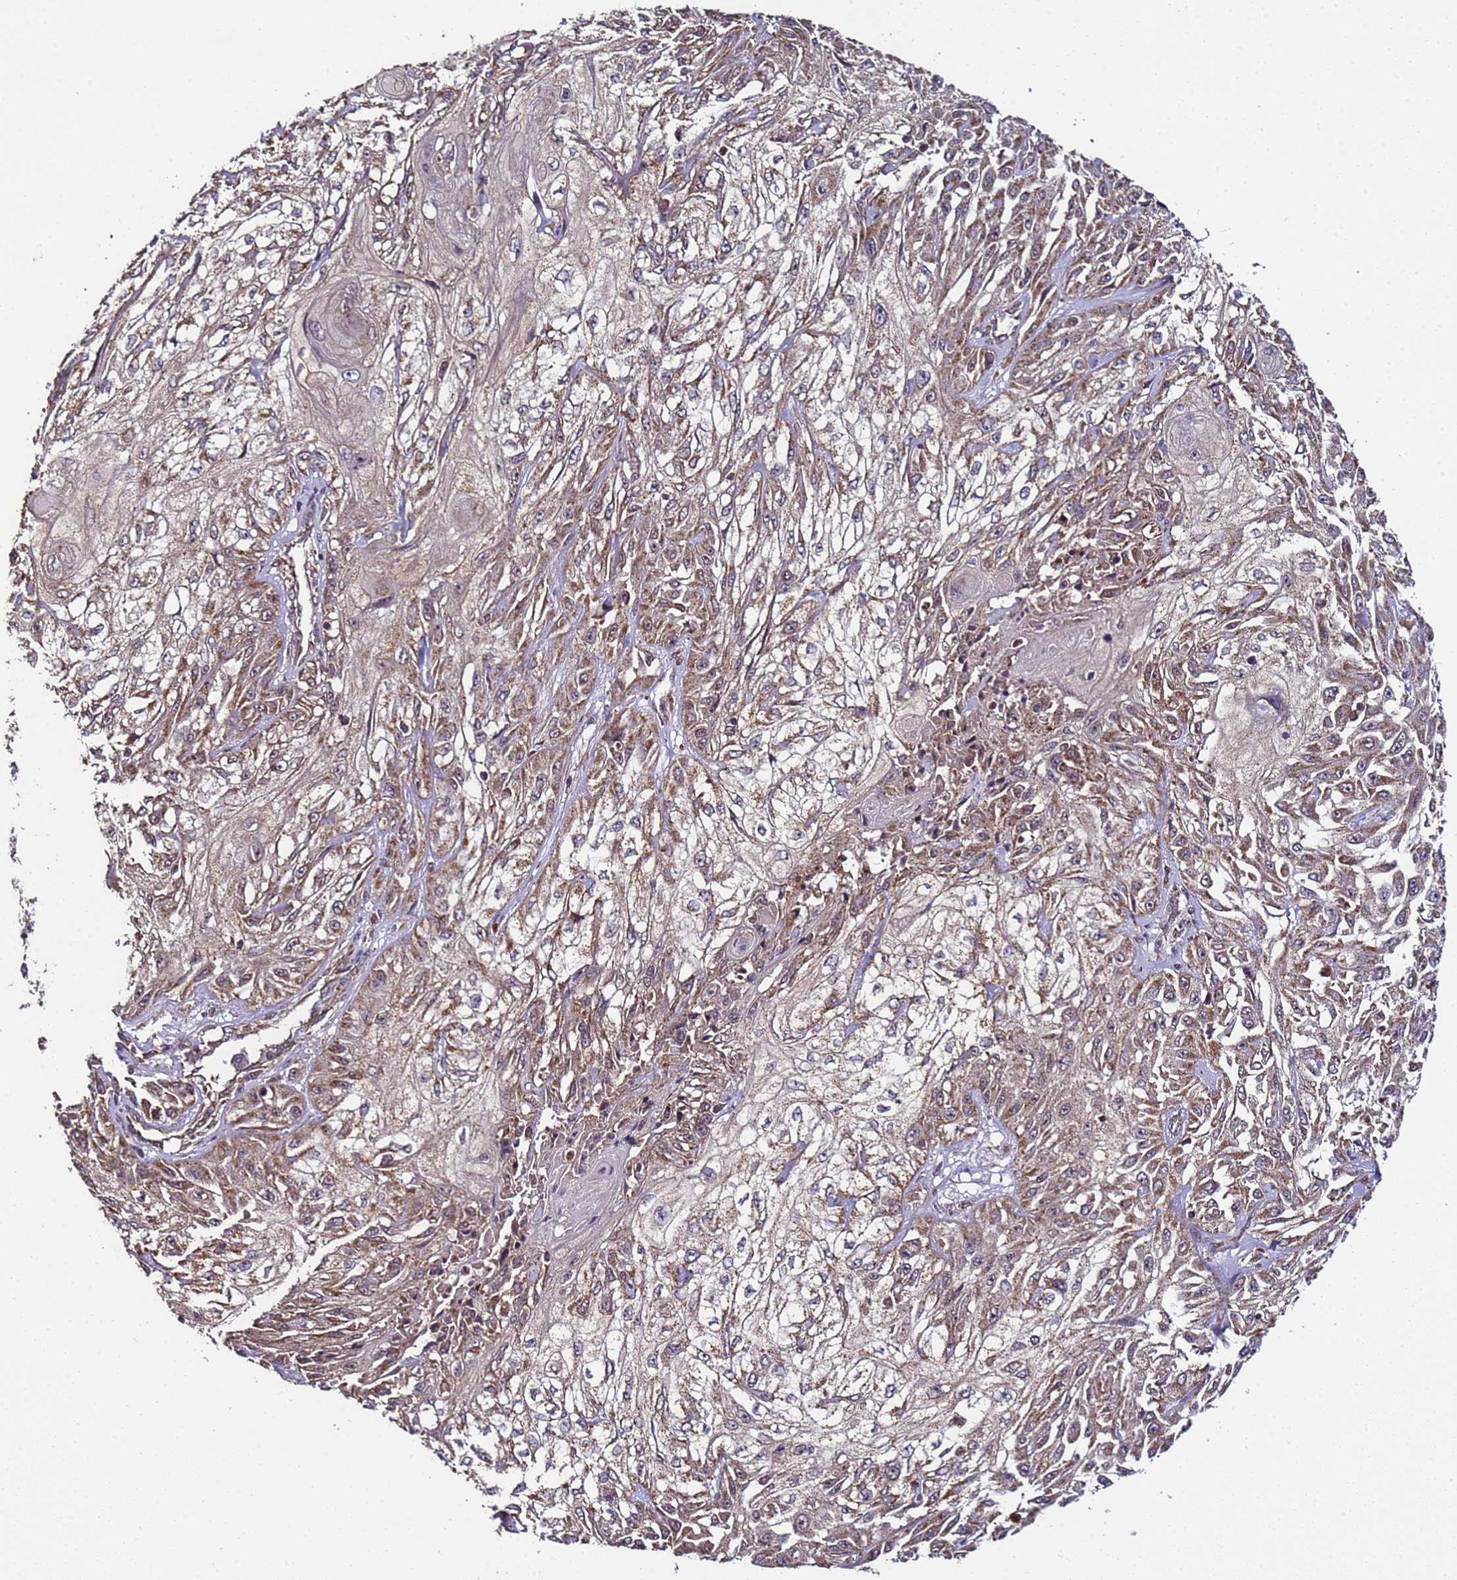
{"staining": {"intensity": "moderate", "quantity": ">75%", "location": "cytoplasmic/membranous"}, "tissue": "skin cancer", "cell_type": "Tumor cells", "image_type": "cancer", "snomed": [{"axis": "morphology", "description": "Squamous cell carcinoma, NOS"}, {"axis": "morphology", "description": "Squamous cell carcinoma, metastatic, NOS"}, {"axis": "topography", "description": "Skin"}, {"axis": "topography", "description": "Lymph node"}], "caption": "Moderate cytoplasmic/membranous expression for a protein is present in about >75% of tumor cells of skin cancer (squamous cell carcinoma) using immunohistochemistry.", "gene": "HSPBAP1", "patient": {"sex": "male", "age": 75}}